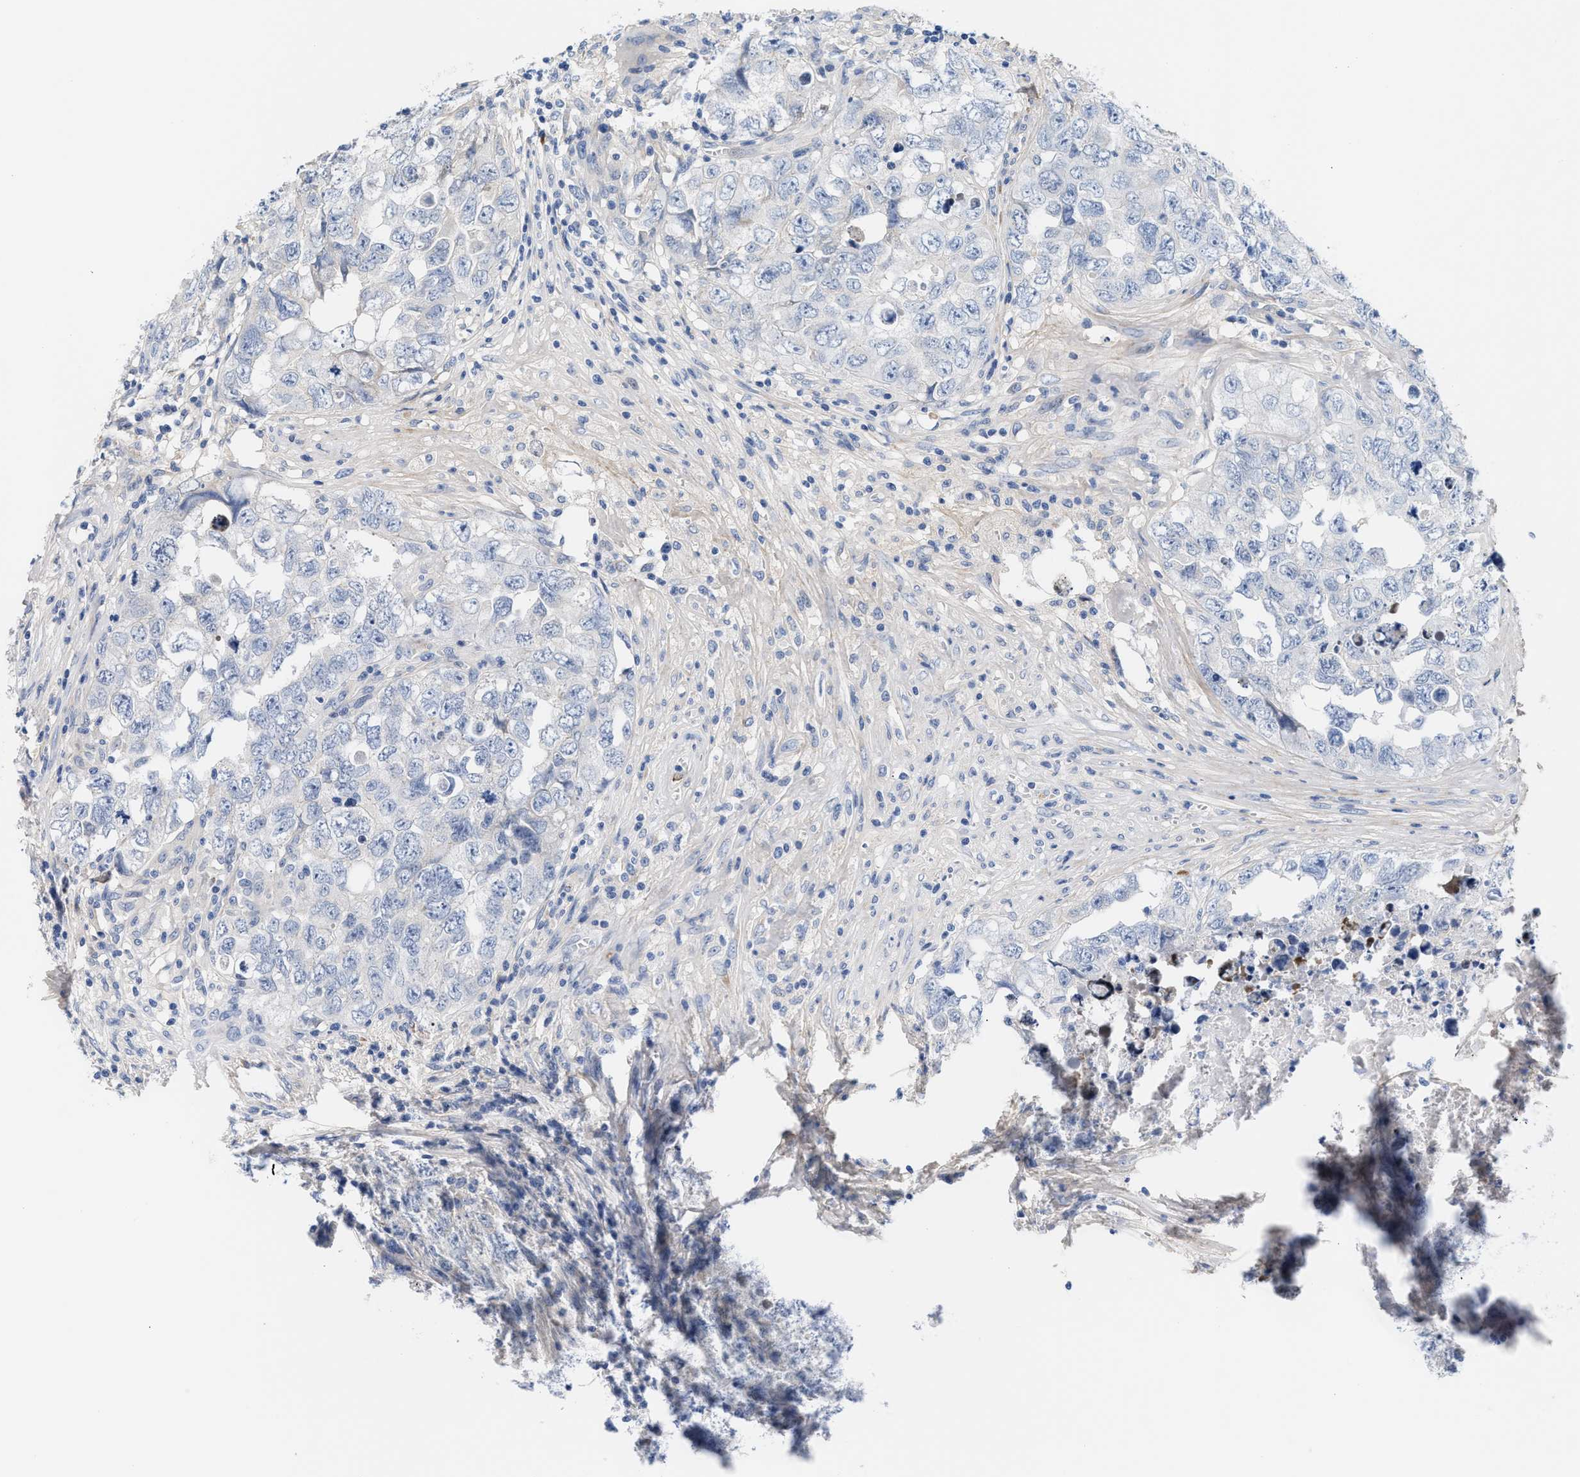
{"staining": {"intensity": "negative", "quantity": "none", "location": "none"}, "tissue": "testis cancer", "cell_type": "Tumor cells", "image_type": "cancer", "snomed": [{"axis": "morphology", "description": "Seminoma, NOS"}, {"axis": "morphology", "description": "Carcinoma, Embryonal, NOS"}, {"axis": "topography", "description": "Testis"}], "caption": "DAB immunohistochemical staining of human testis cancer (seminoma) displays no significant positivity in tumor cells.", "gene": "ACTL7B", "patient": {"sex": "male", "age": 43}}